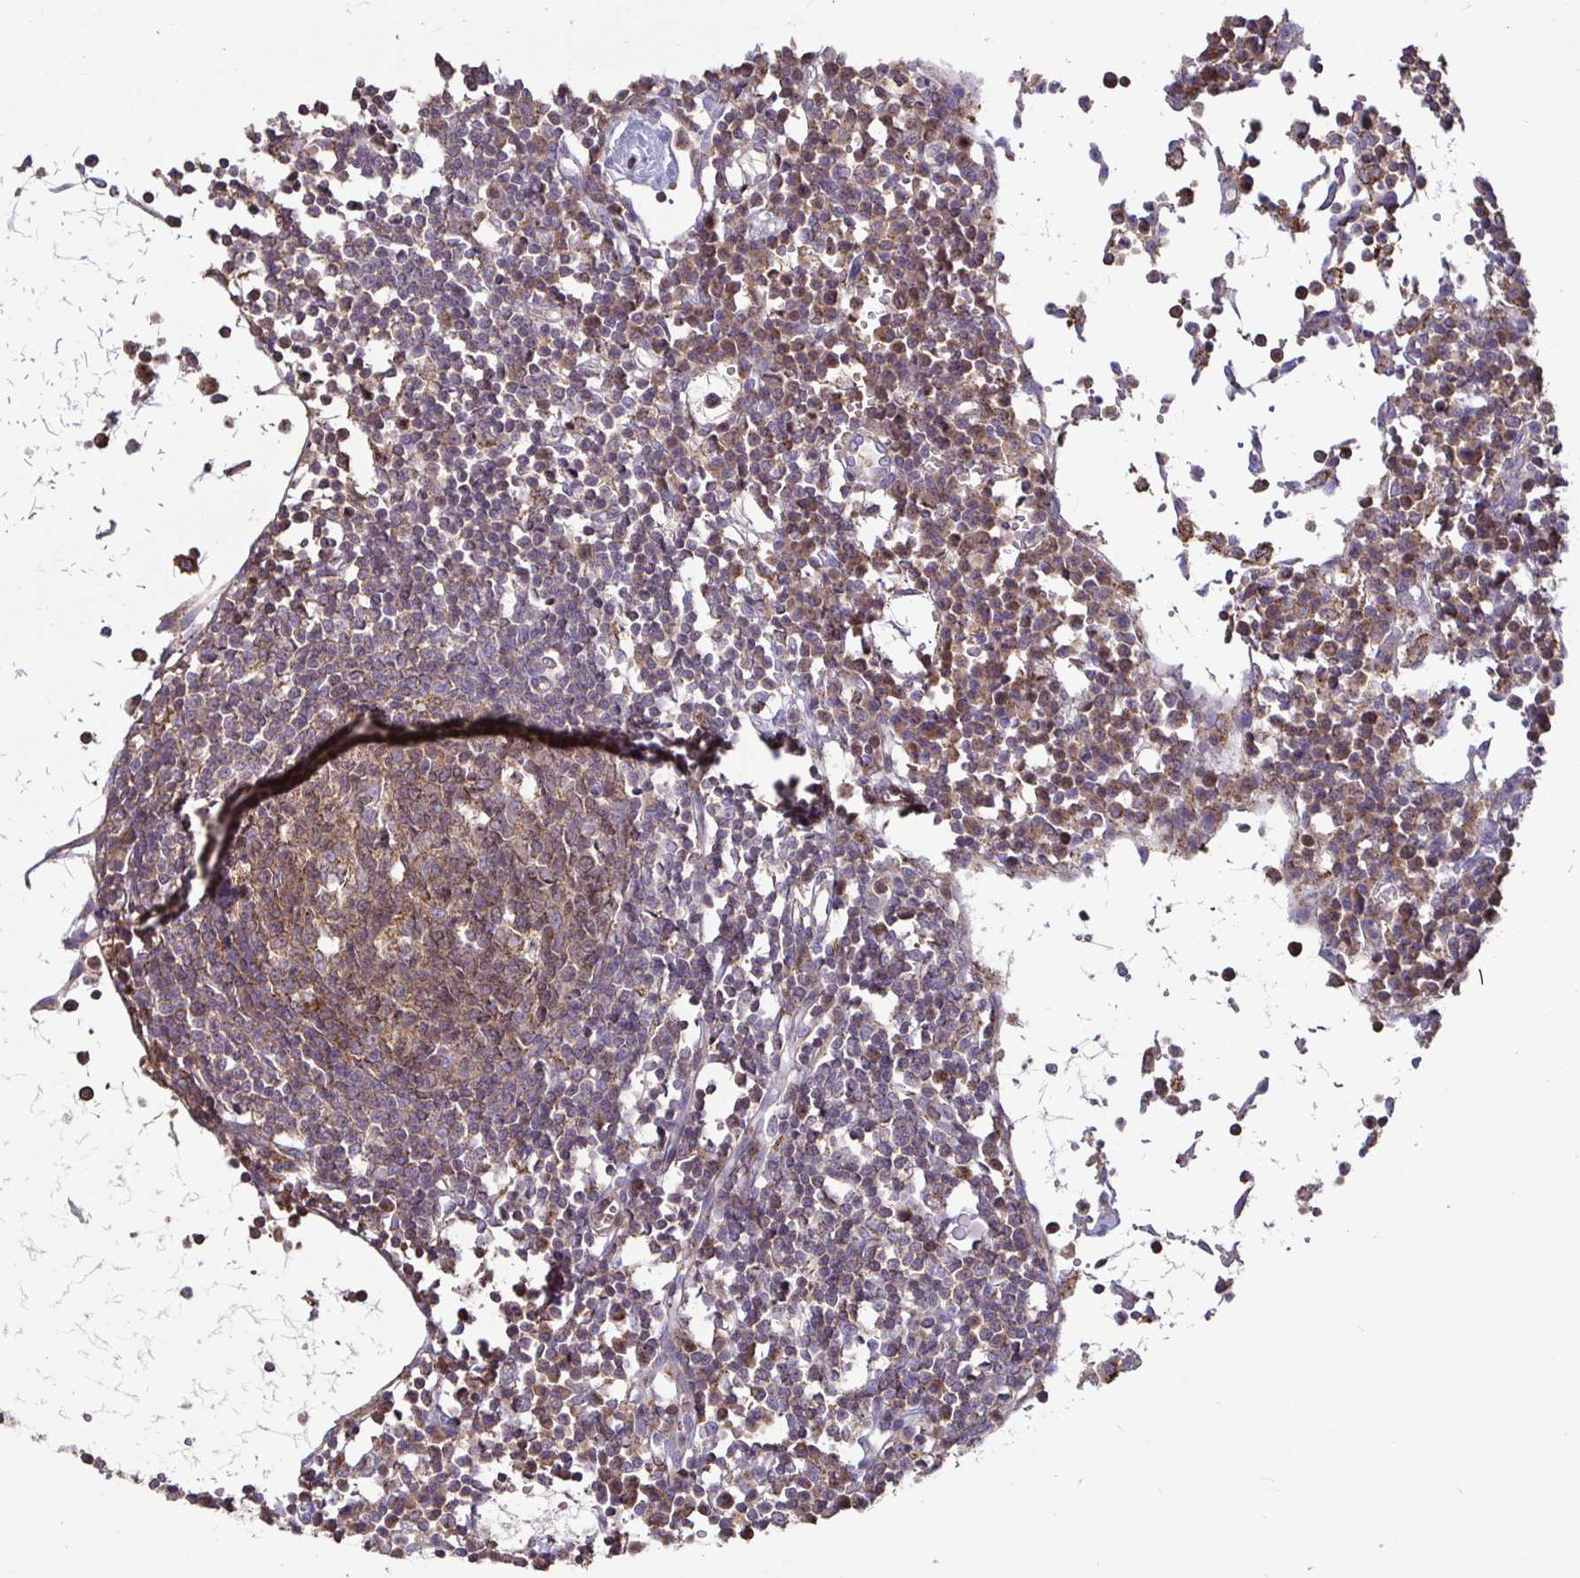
{"staining": {"intensity": "moderate", "quantity": "25%-75%", "location": "cytoplasmic/membranous"}, "tissue": "lymph node", "cell_type": "Germinal center cells", "image_type": "normal", "snomed": [{"axis": "morphology", "description": "Normal tissue, NOS"}, {"axis": "topography", "description": "Lymph node"}], "caption": "DAB (3,3'-diaminobenzidine) immunohistochemical staining of benign lymph node reveals moderate cytoplasmic/membranous protein expression in approximately 25%-75% of germinal center cells.", "gene": "SPRY1", "patient": {"sex": "female", "age": 78}}